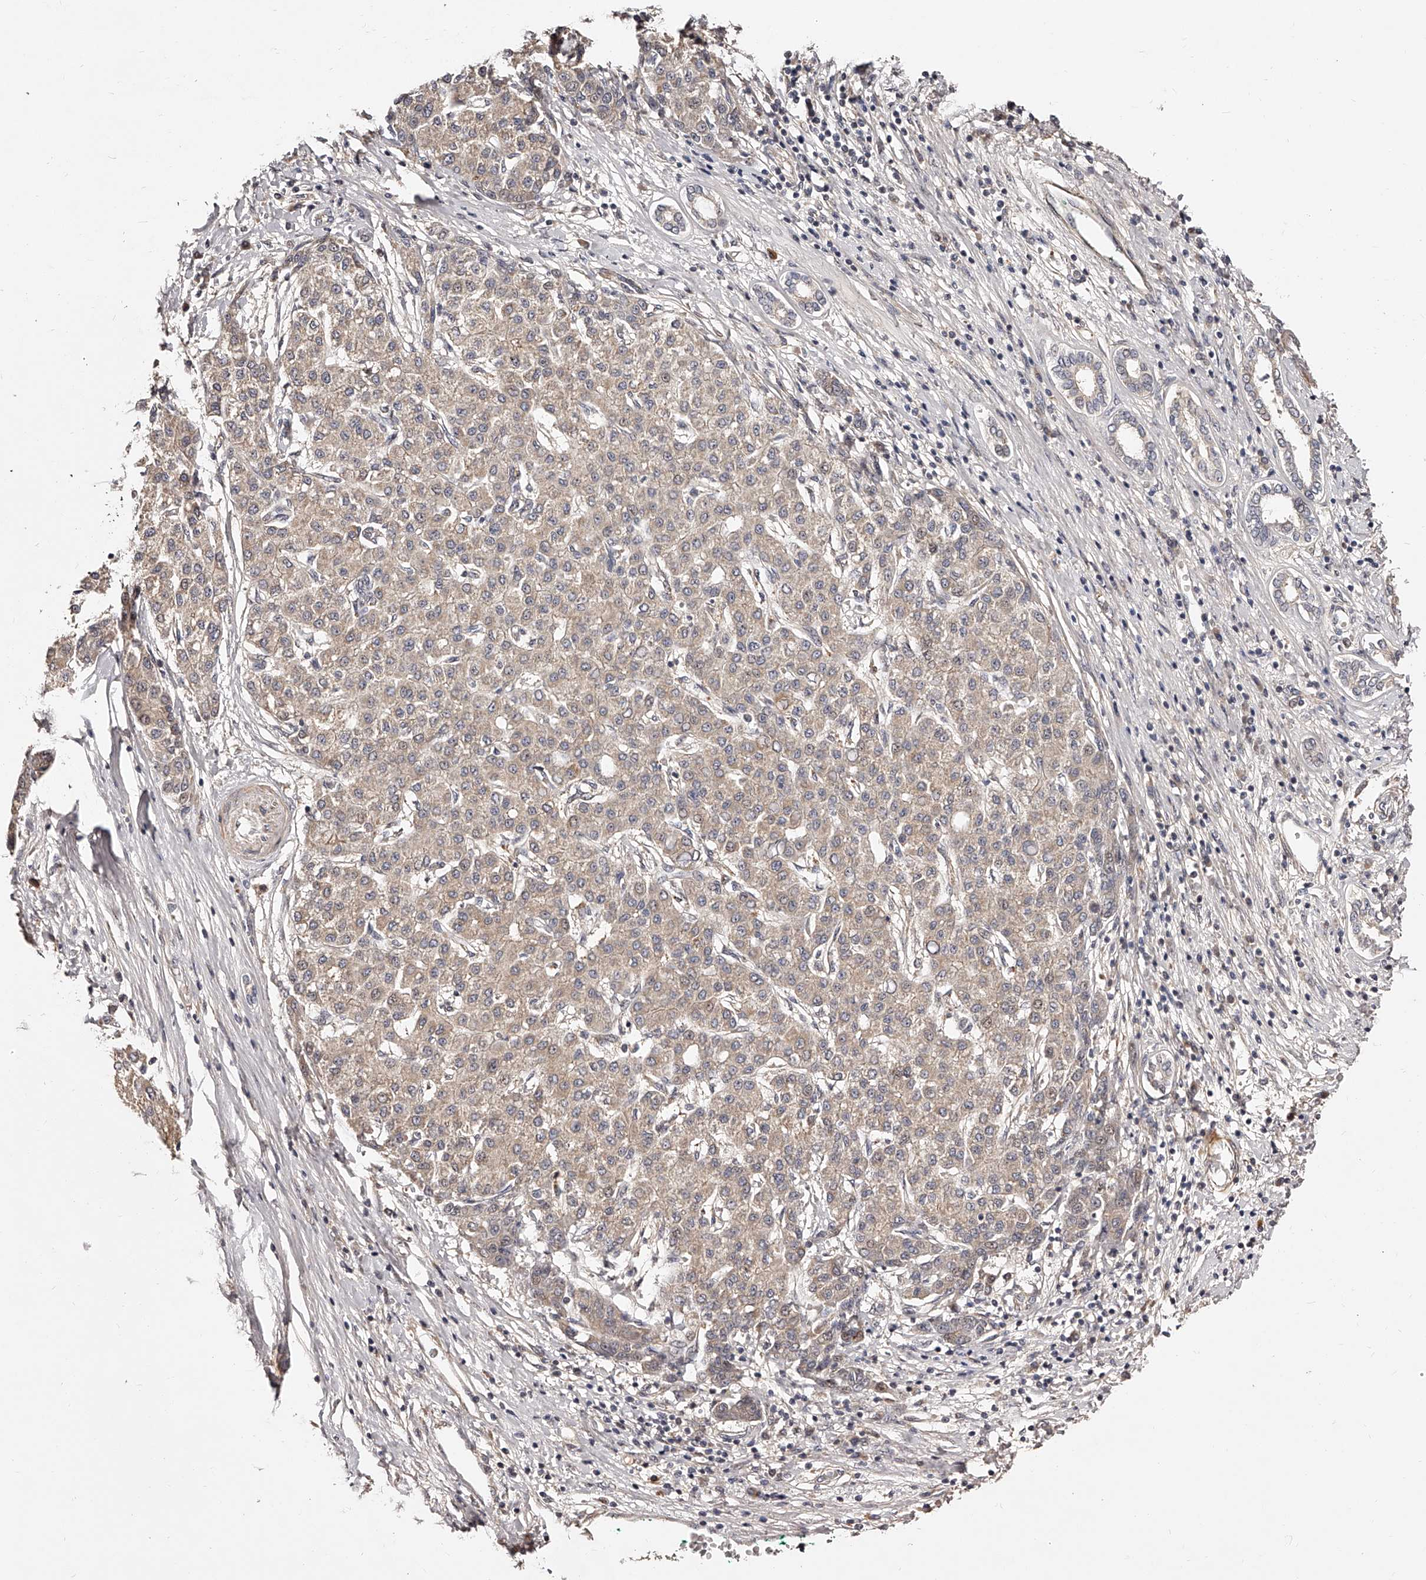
{"staining": {"intensity": "weak", "quantity": "25%-75%", "location": "cytoplasmic/membranous"}, "tissue": "liver cancer", "cell_type": "Tumor cells", "image_type": "cancer", "snomed": [{"axis": "morphology", "description": "Carcinoma, Hepatocellular, NOS"}, {"axis": "topography", "description": "Liver"}], "caption": "Tumor cells reveal low levels of weak cytoplasmic/membranous expression in approximately 25%-75% of cells in hepatocellular carcinoma (liver).", "gene": "ZNF502", "patient": {"sex": "male", "age": 65}}